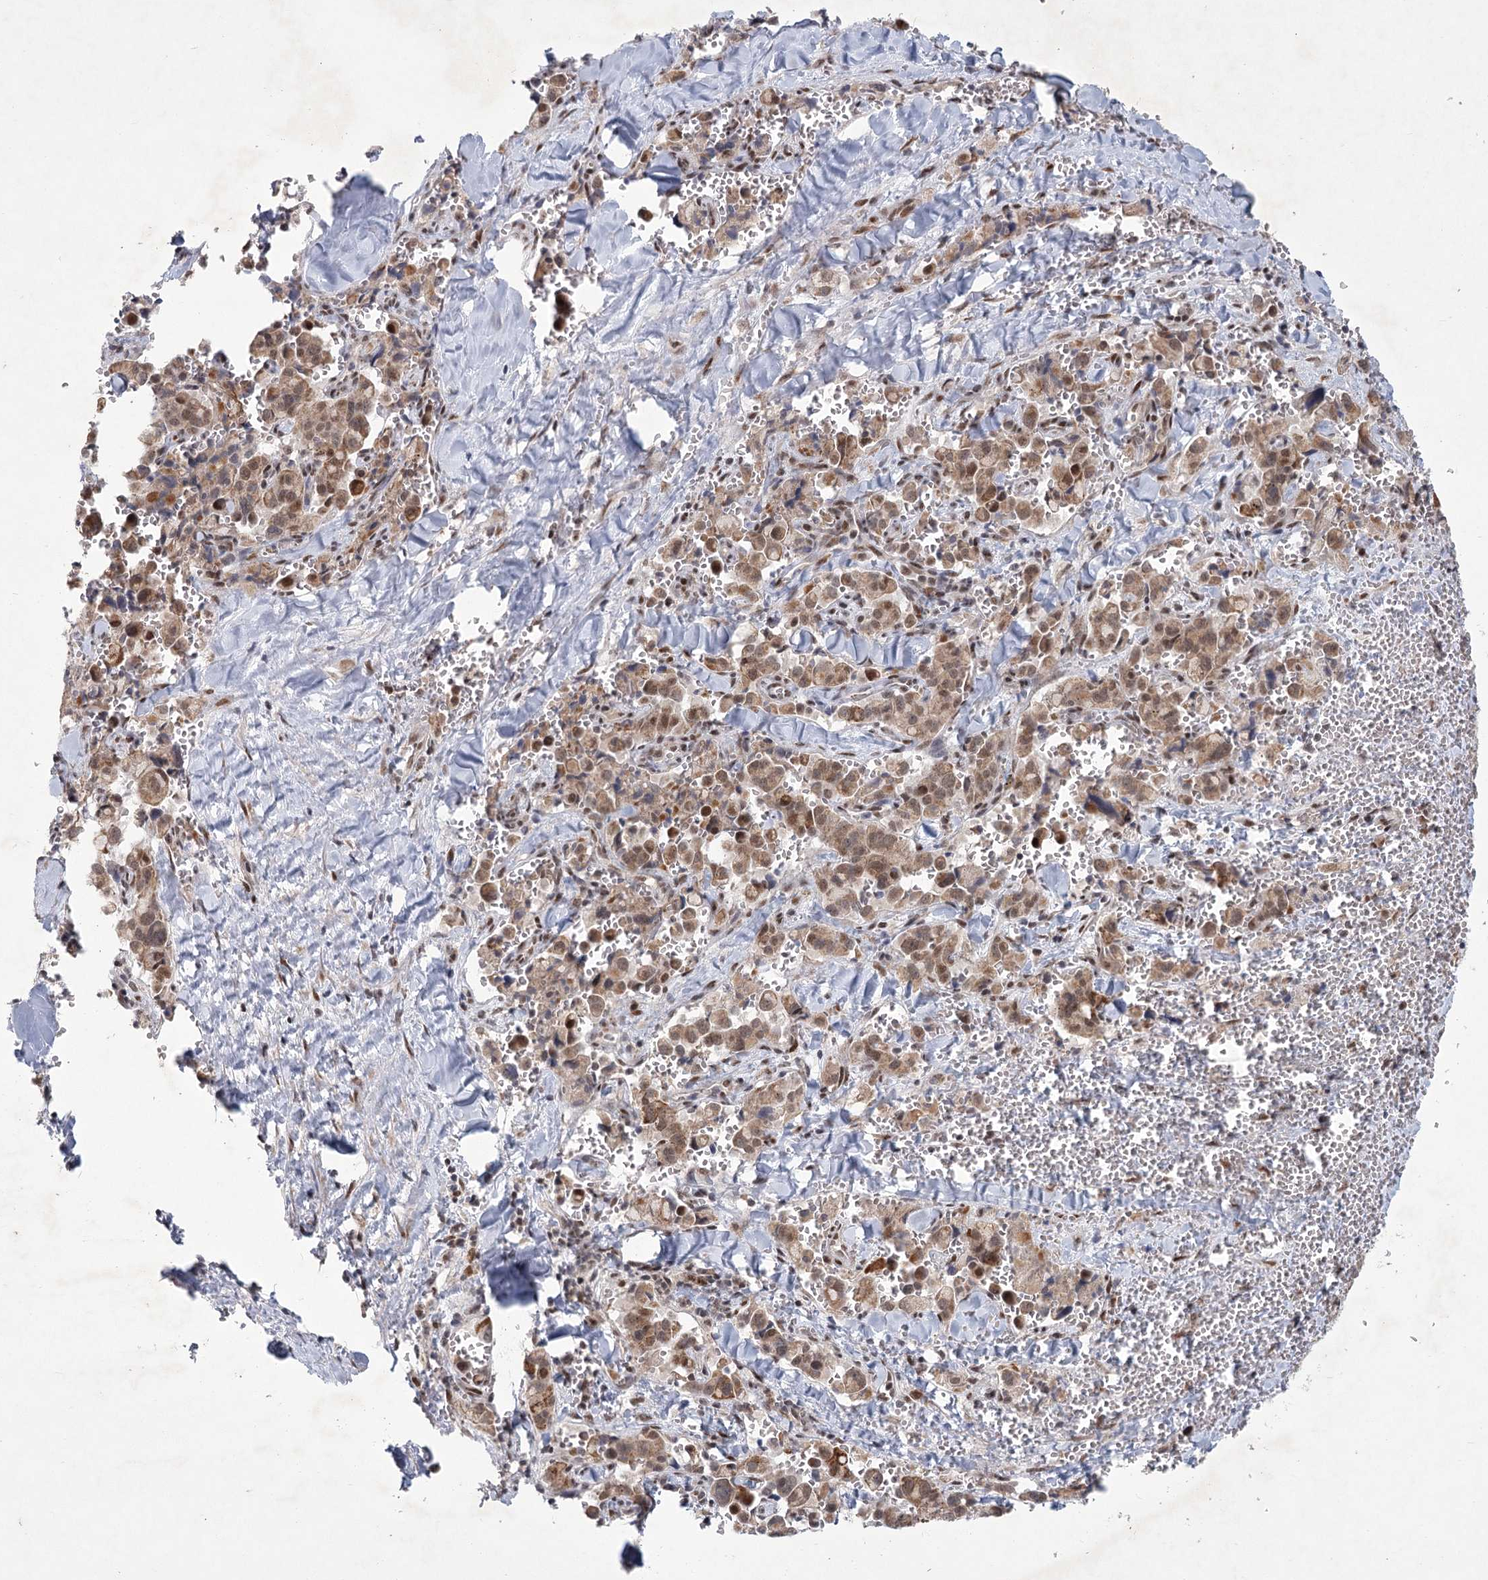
{"staining": {"intensity": "moderate", "quantity": ">75%", "location": "cytoplasmic/membranous,nuclear"}, "tissue": "pancreatic cancer", "cell_type": "Tumor cells", "image_type": "cancer", "snomed": [{"axis": "morphology", "description": "Adenocarcinoma, NOS"}, {"axis": "topography", "description": "Pancreas"}], "caption": "About >75% of tumor cells in human adenocarcinoma (pancreatic) demonstrate moderate cytoplasmic/membranous and nuclear protein expression as visualized by brown immunohistochemical staining.", "gene": "CIB4", "patient": {"sex": "male", "age": 65}}